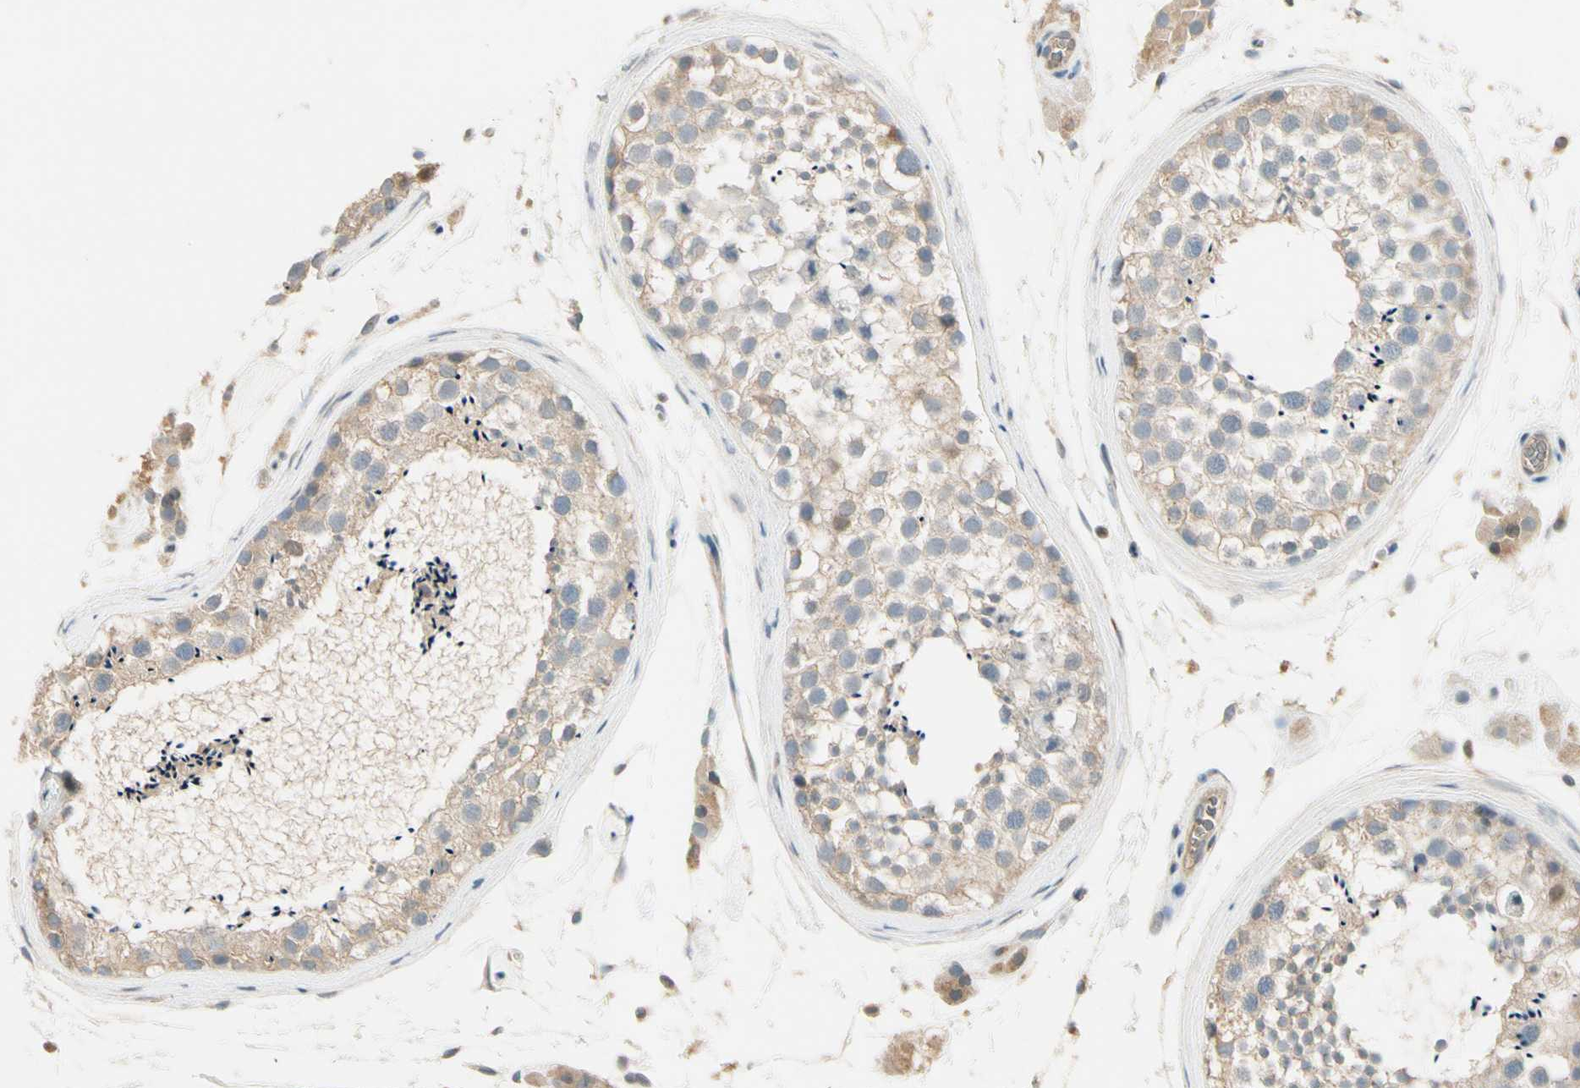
{"staining": {"intensity": "weak", "quantity": "25%-75%", "location": "cytoplasmic/membranous"}, "tissue": "testis", "cell_type": "Cells in seminiferous ducts", "image_type": "normal", "snomed": [{"axis": "morphology", "description": "Normal tissue, NOS"}, {"axis": "topography", "description": "Testis"}], "caption": "Weak cytoplasmic/membranous protein expression is appreciated in about 25%-75% of cells in seminiferous ducts in testis. The staining was performed using DAB to visualize the protein expression in brown, while the nuclei were stained in blue with hematoxylin (Magnification: 20x).", "gene": "PPP3CB", "patient": {"sex": "male", "age": 46}}